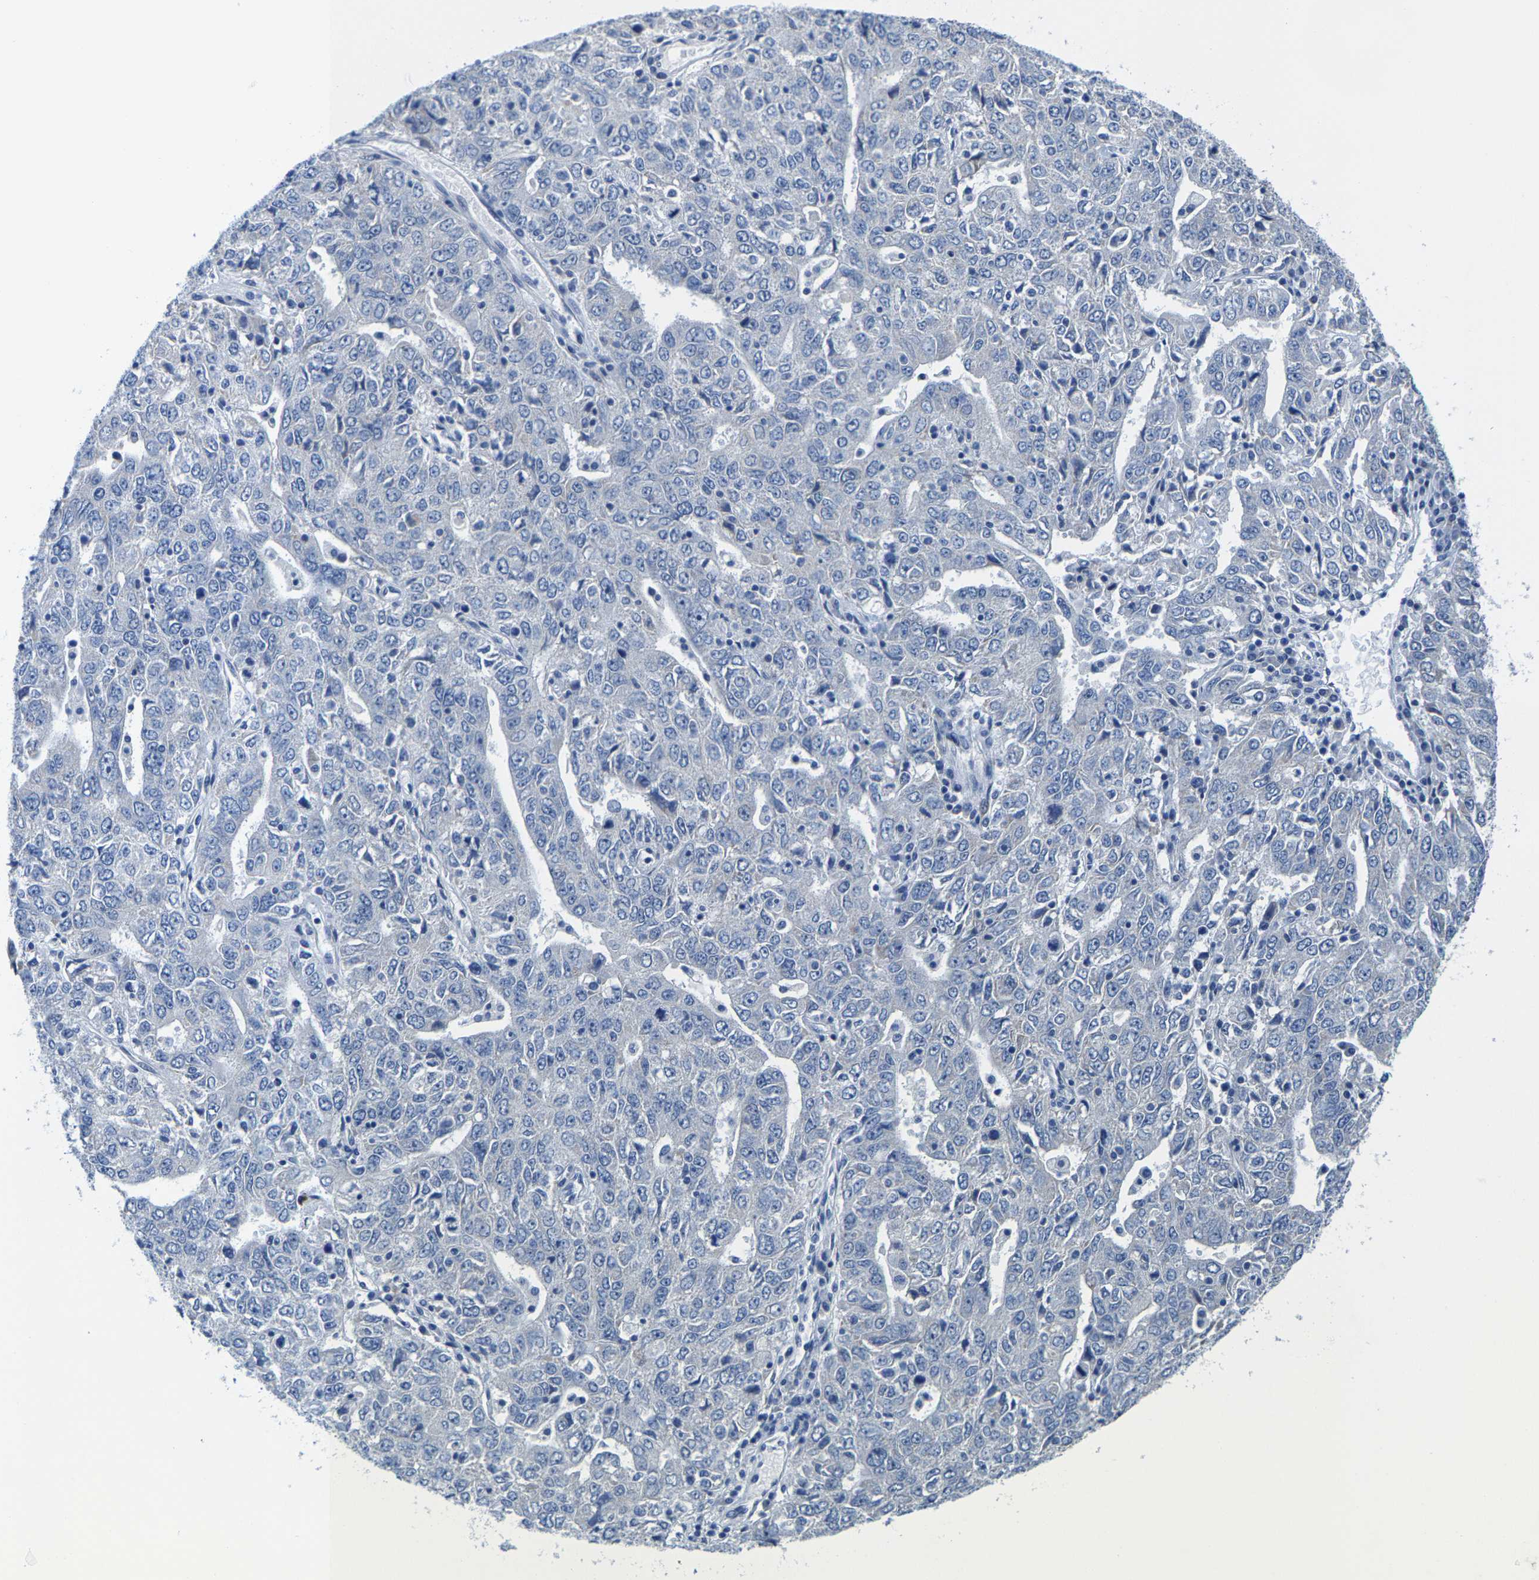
{"staining": {"intensity": "negative", "quantity": "none", "location": "none"}, "tissue": "ovarian cancer", "cell_type": "Tumor cells", "image_type": "cancer", "snomed": [{"axis": "morphology", "description": "Carcinoma, endometroid"}, {"axis": "topography", "description": "Ovary"}], "caption": "DAB (3,3'-diaminobenzidine) immunohistochemical staining of human ovarian cancer (endometroid carcinoma) demonstrates no significant staining in tumor cells.", "gene": "KLHL1", "patient": {"sex": "female", "age": 62}}